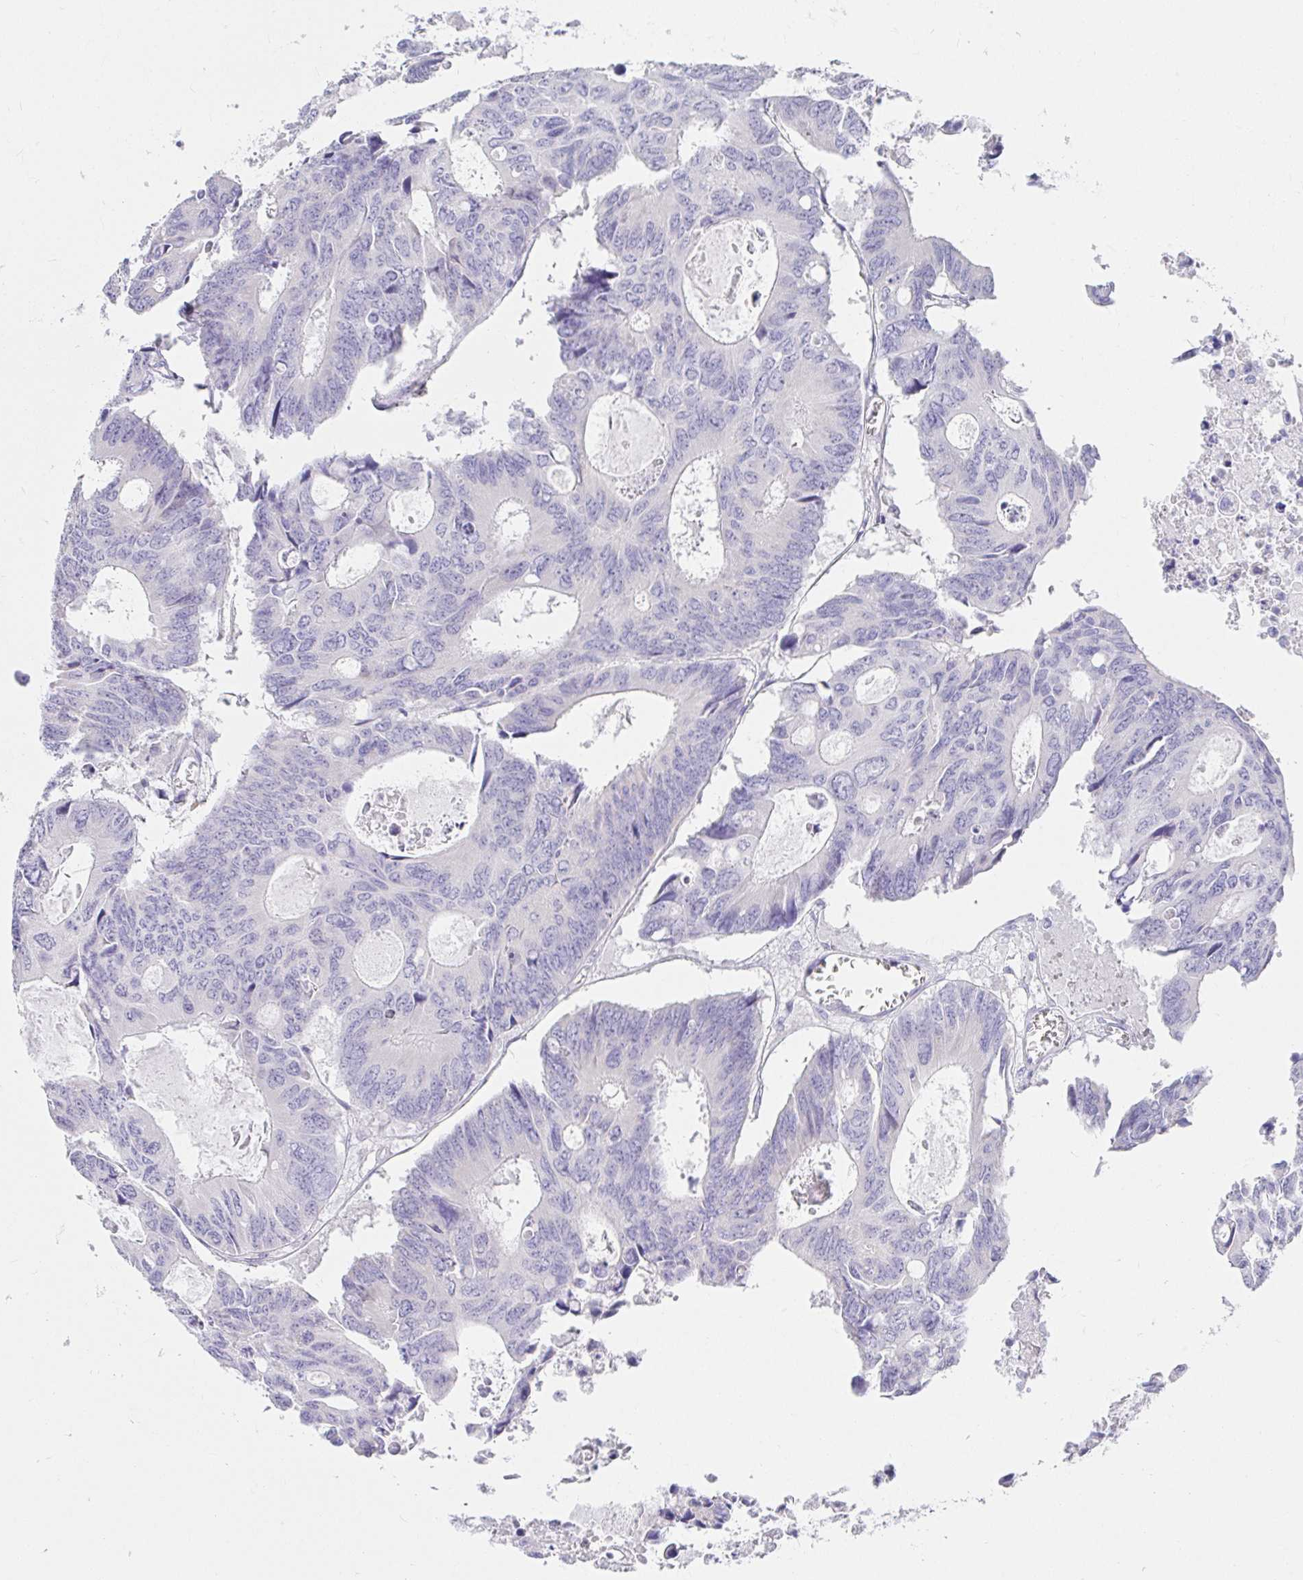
{"staining": {"intensity": "negative", "quantity": "none", "location": "none"}, "tissue": "colorectal cancer", "cell_type": "Tumor cells", "image_type": "cancer", "snomed": [{"axis": "morphology", "description": "Adenocarcinoma, NOS"}, {"axis": "topography", "description": "Rectum"}], "caption": "The histopathology image displays no significant positivity in tumor cells of colorectal cancer.", "gene": "VGLL1", "patient": {"sex": "male", "age": 76}}